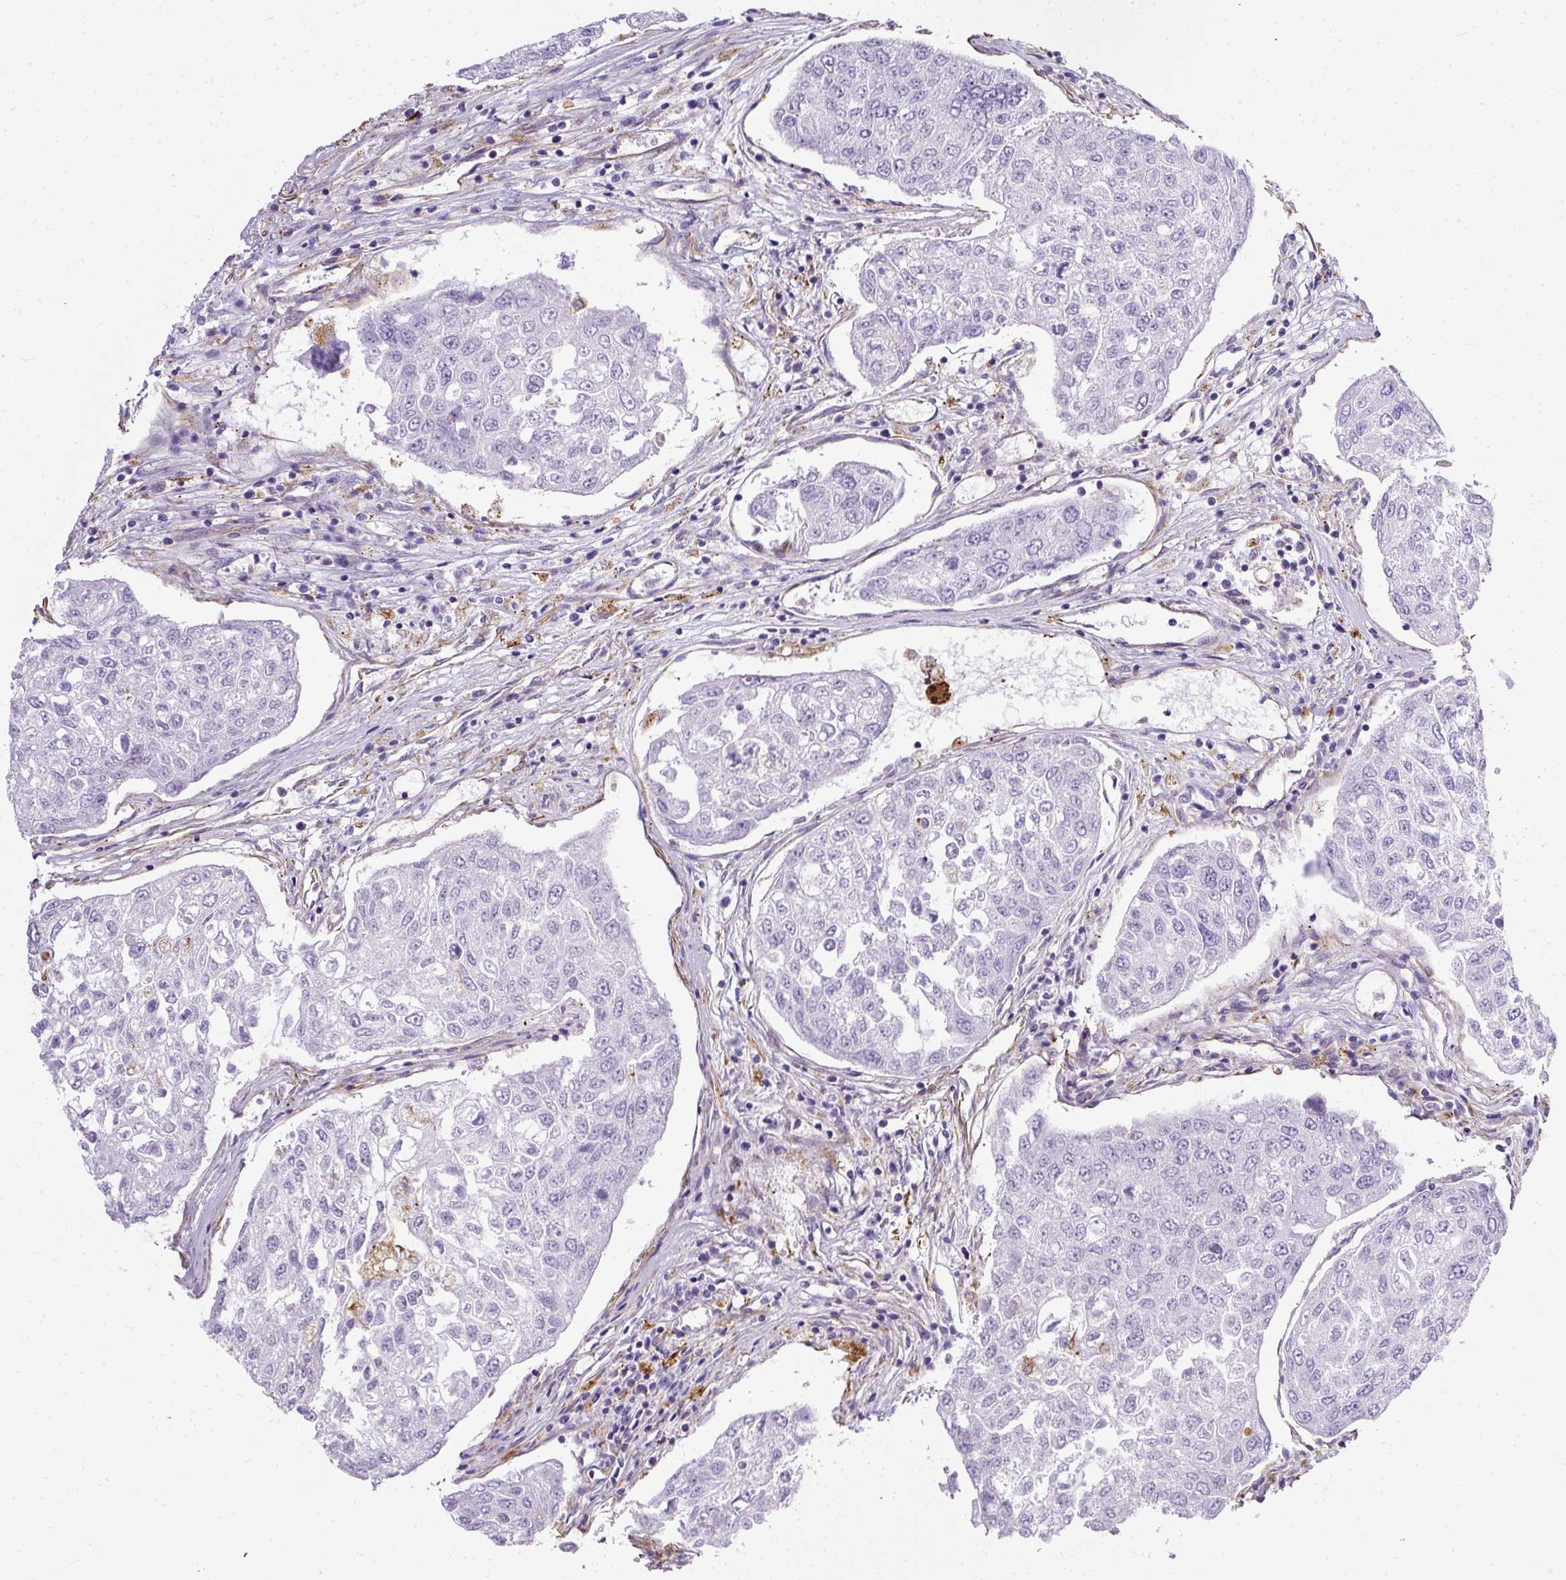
{"staining": {"intensity": "negative", "quantity": "none", "location": "none"}, "tissue": "urothelial cancer", "cell_type": "Tumor cells", "image_type": "cancer", "snomed": [{"axis": "morphology", "description": "Urothelial carcinoma, High grade"}, {"axis": "topography", "description": "Lymph node"}, {"axis": "topography", "description": "Urinary bladder"}], "caption": "Human high-grade urothelial carcinoma stained for a protein using IHC displays no staining in tumor cells.", "gene": "PLS1", "patient": {"sex": "male", "age": 51}}